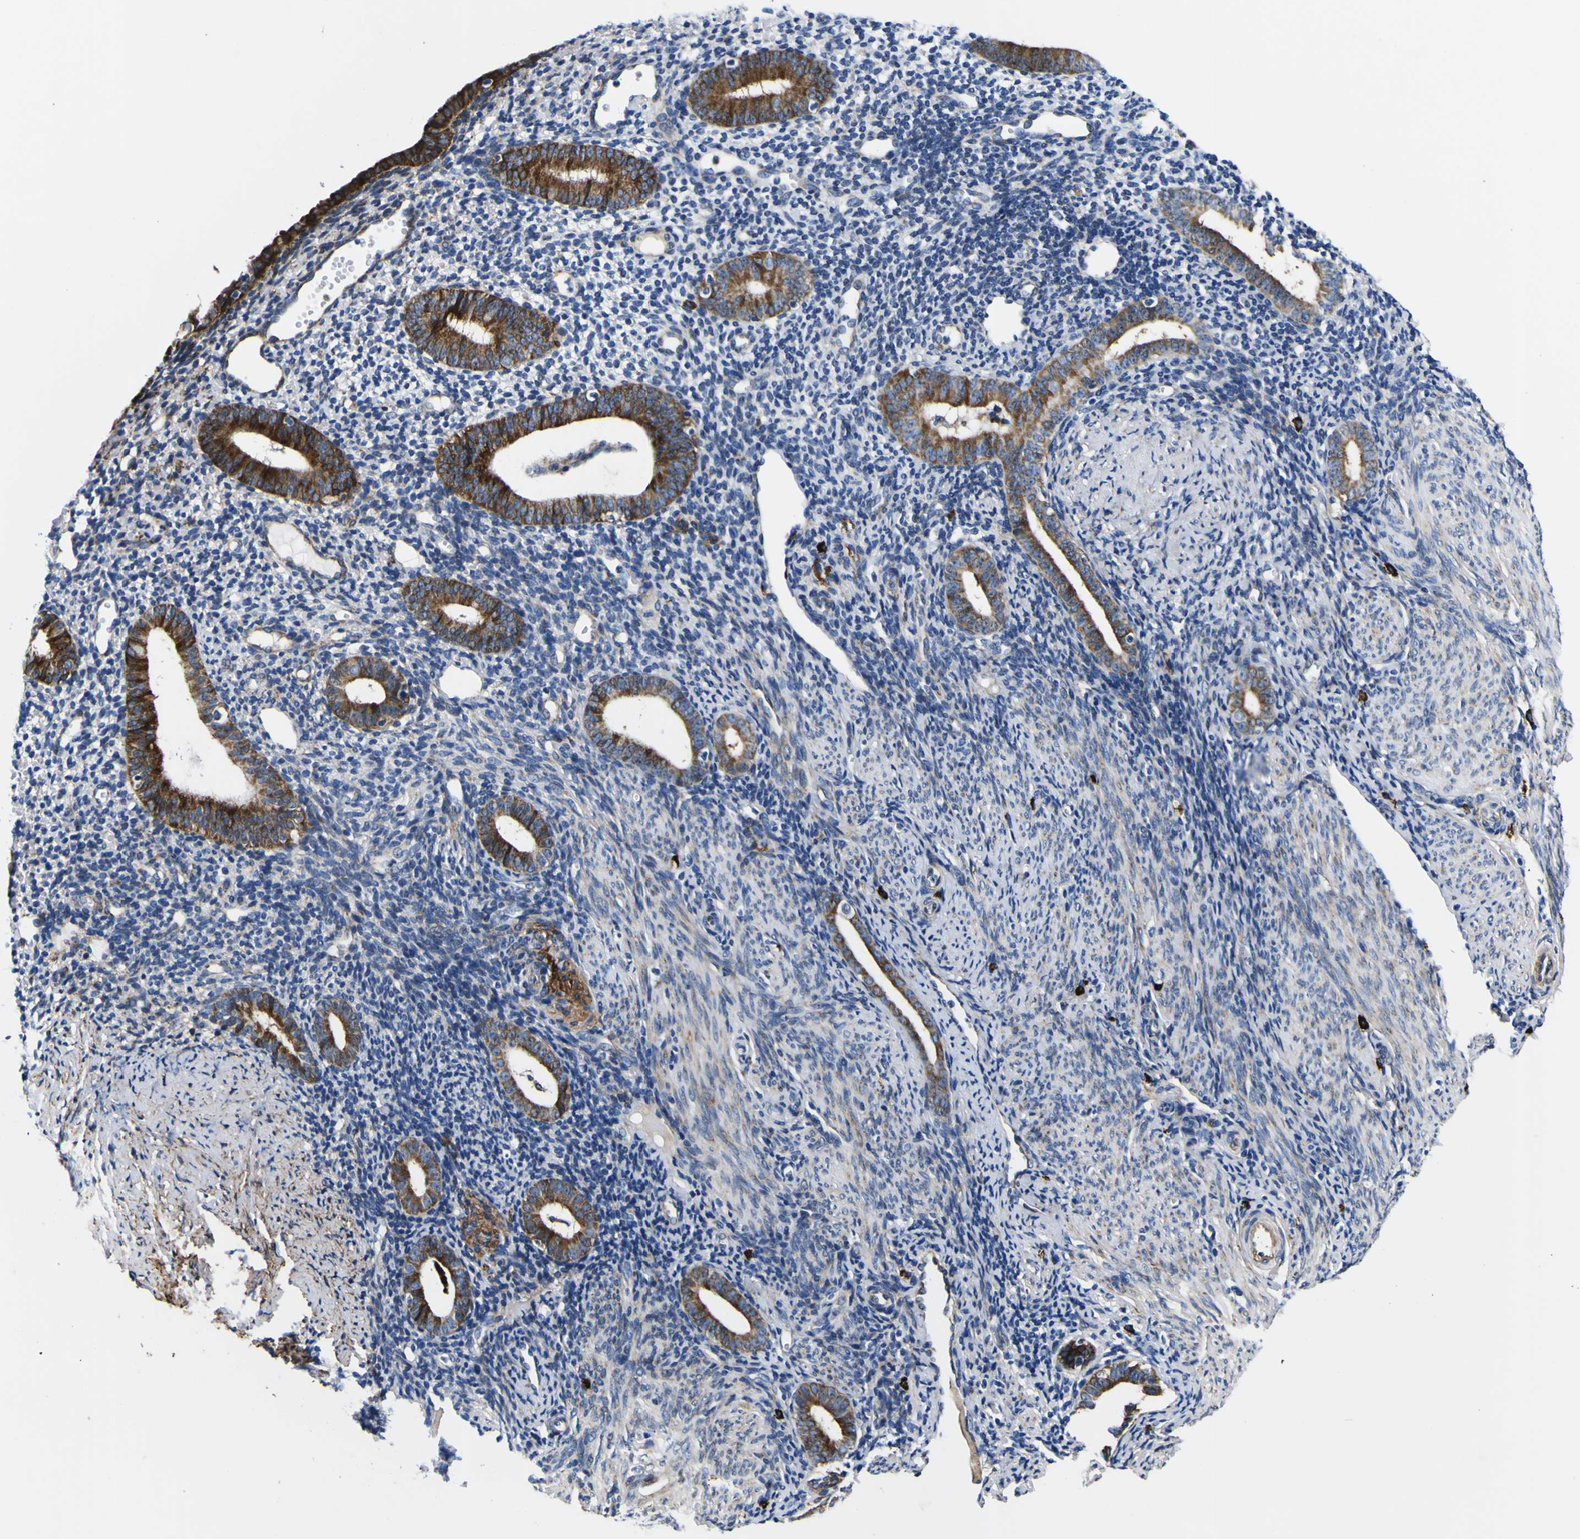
{"staining": {"intensity": "weak", "quantity": "<25%", "location": "cytoplasmic/membranous"}, "tissue": "endometrium", "cell_type": "Cells in endometrial stroma", "image_type": "normal", "snomed": [{"axis": "morphology", "description": "Normal tissue, NOS"}, {"axis": "topography", "description": "Endometrium"}], "caption": "Immunohistochemistry (IHC) image of unremarkable endometrium stained for a protein (brown), which shows no expression in cells in endometrial stroma.", "gene": "SCD", "patient": {"sex": "female", "age": 50}}